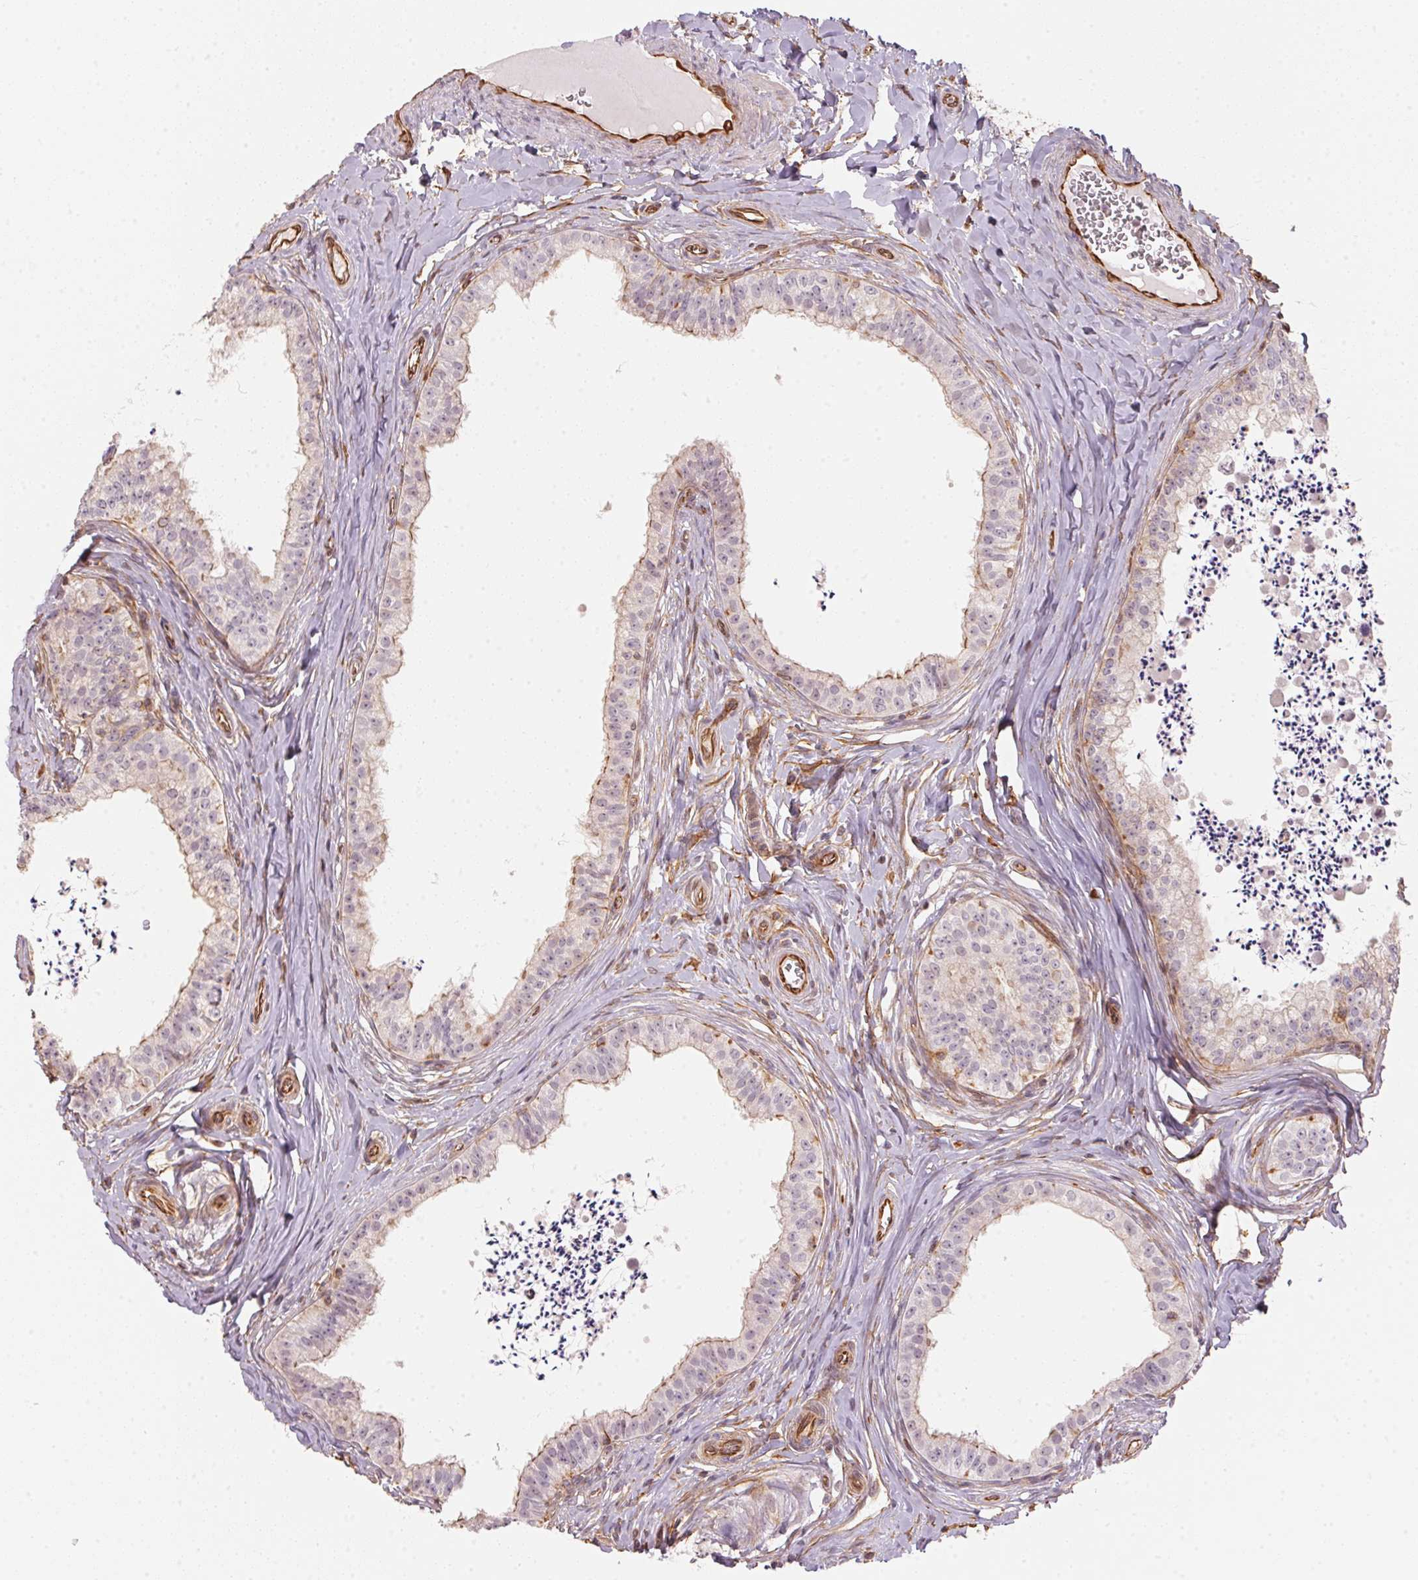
{"staining": {"intensity": "moderate", "quantity": "<25%", "location": "cytoplasmic/membranous"}, "tissue": "epididymis", "cell_type": "Glandular cells", "image_type": "normal", "snomed": [{"axis": "morphology", "description": "Normal tissue, NOS"}, {"axis": "topography", "description": "Epididymis"}], "caption": "A low amount of moderate cytoplasmic/membranous expression is identified in approximately <25% of glandular cells in benign epididymis.", "gene": "FOXR2", "patient": {"sex": "male", "age": 24}}